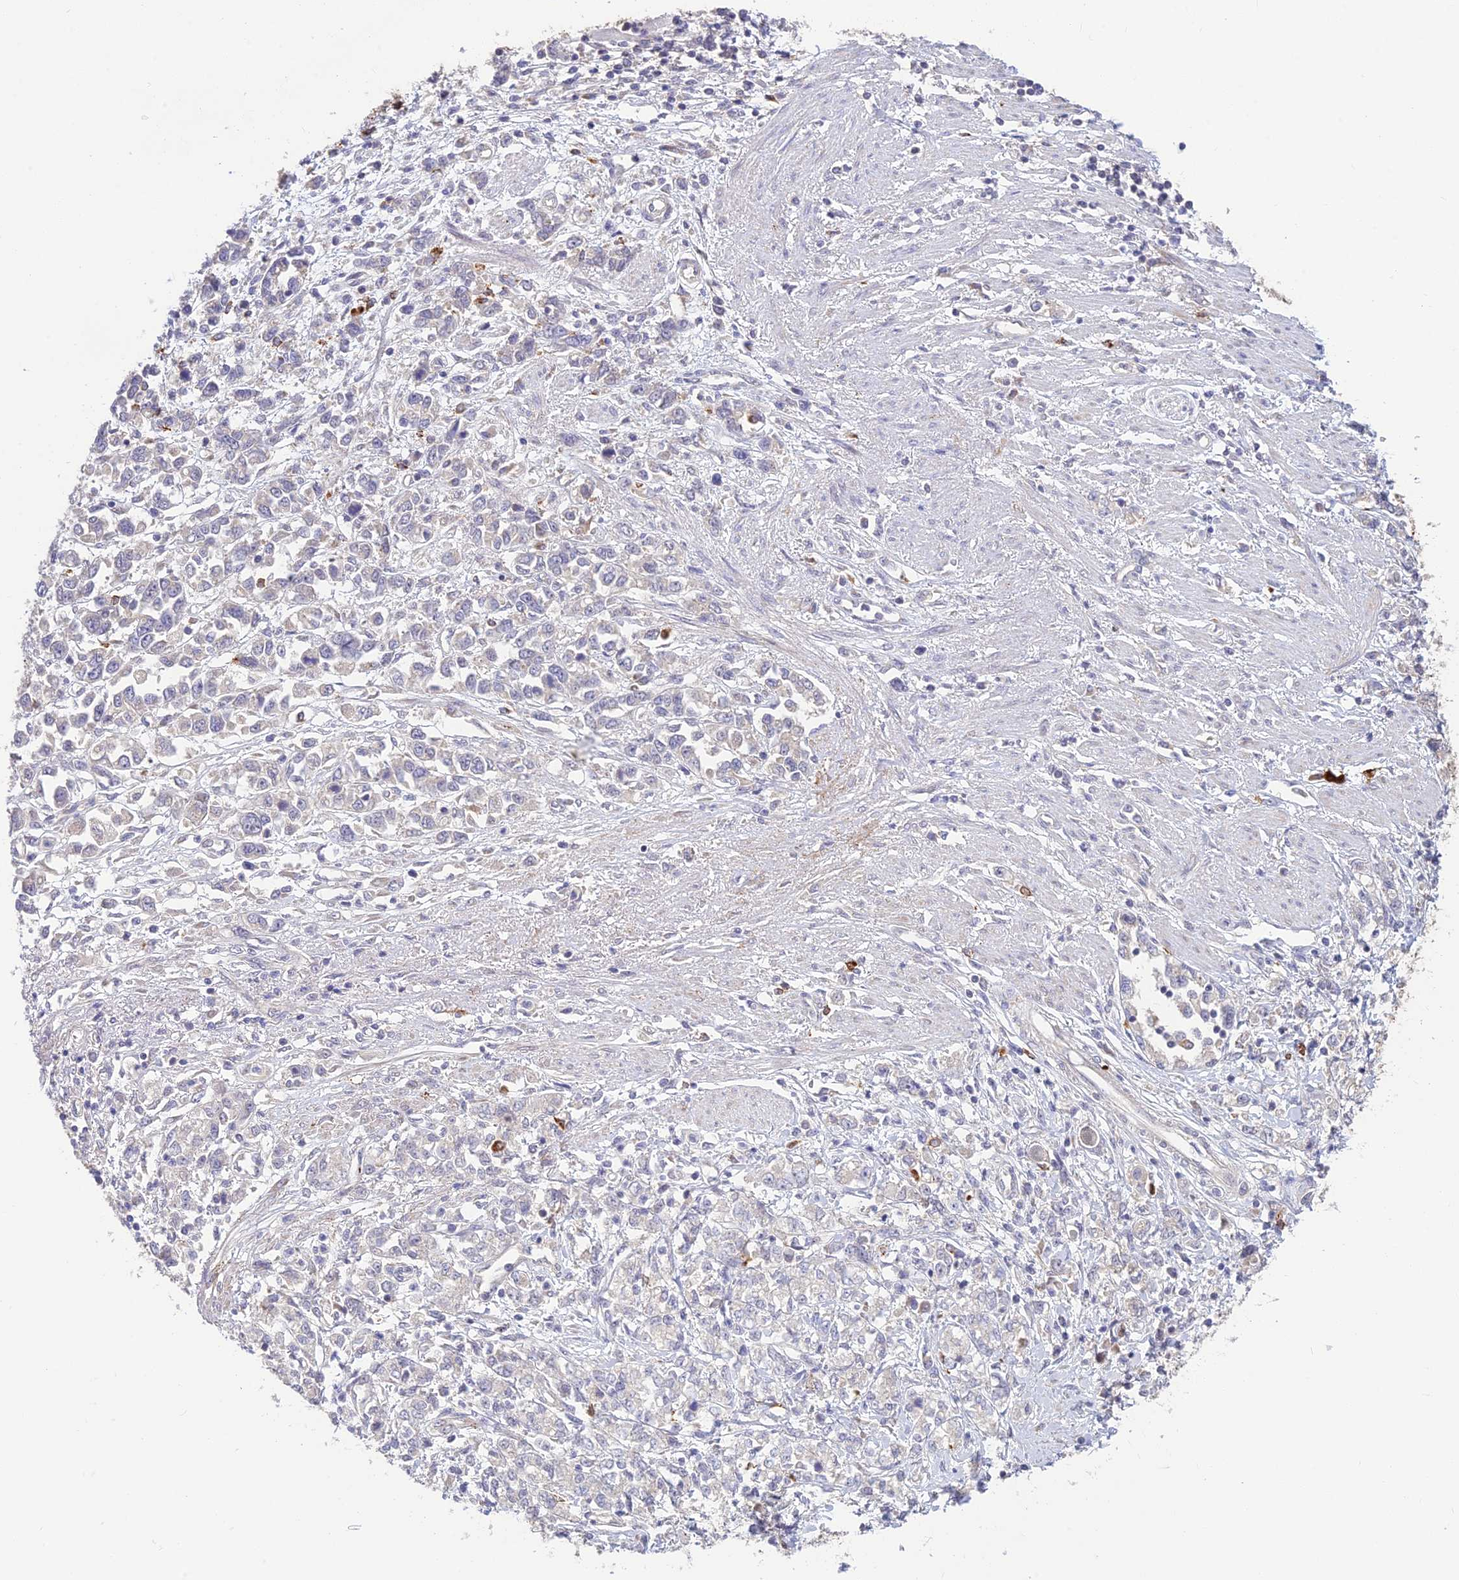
{"staining": {"intensity": "negative", "quantity": "none", "location": "none"}, "tissue": "stomach cancer", "cell_type": "Tumor cells", "image_type": "cancer", "snomed": [{"axis": "morphology", "description": "Adenocarcinoma, NOS"}, {"axis": "topography", "description": "Stomach"}], "caption": "Histopathology image shows no protein staining in tumor cells of adenocarcinoma (stomach) tissue. Nuclei are stained in blue.", "gene": "ASPDH", "patient": {"sex": "female", "age": 76}}